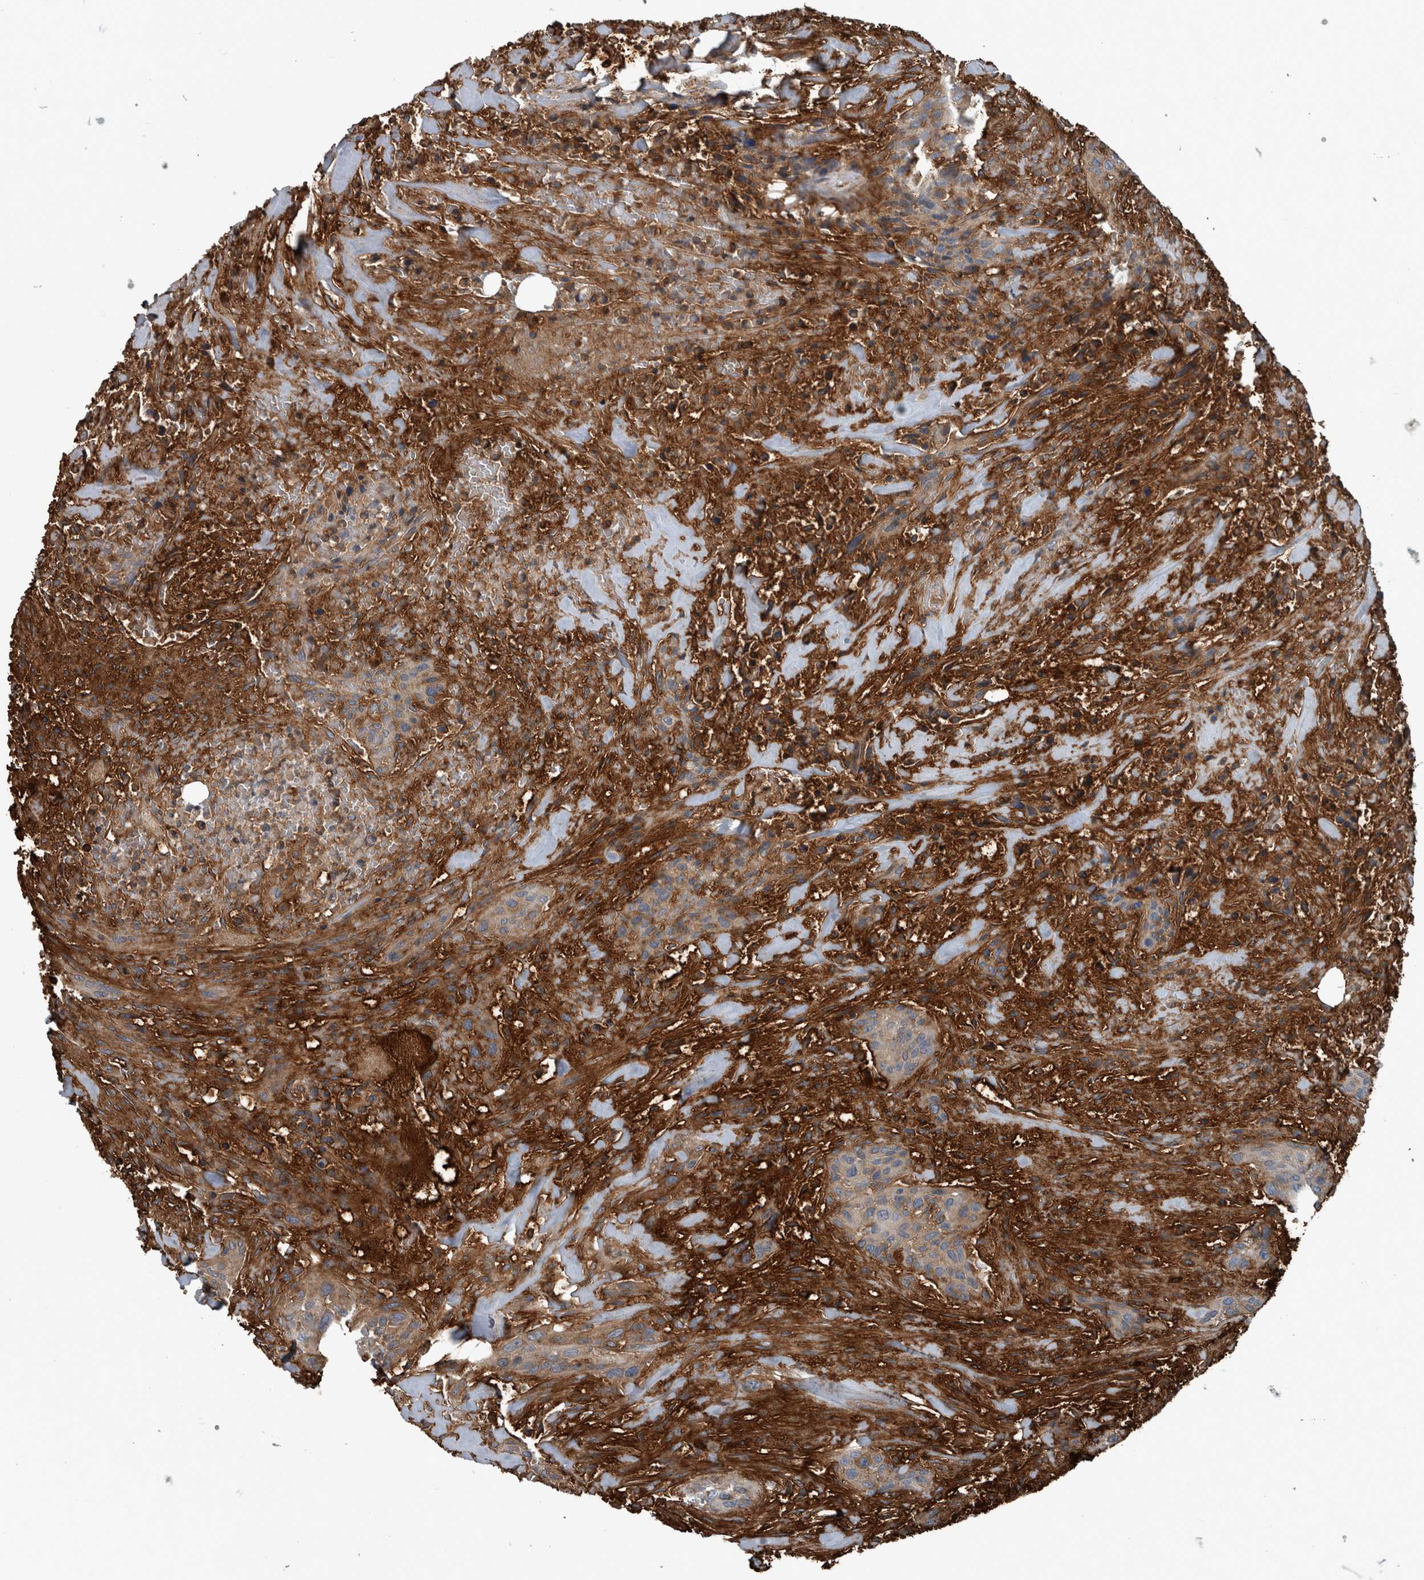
{"staining": {"intensity": "weak", "quantity": "<25%", "location": "cytoplasmic/membranous"}, "tissue": "urothelial cancer", "cell_type": "Tumor cells", "image_type": "cancer", "snomed": [{"axis": "morphology", "description": "Urothelial carcinoma, High grade"}, {"axis": "topography", "description": "Urinary bladder"}], "caption": "There is no significant staining in tumor cells of urothelial cancer.", "gene": "EXOC8", "patient": {"sex": "male", "age": 35}}